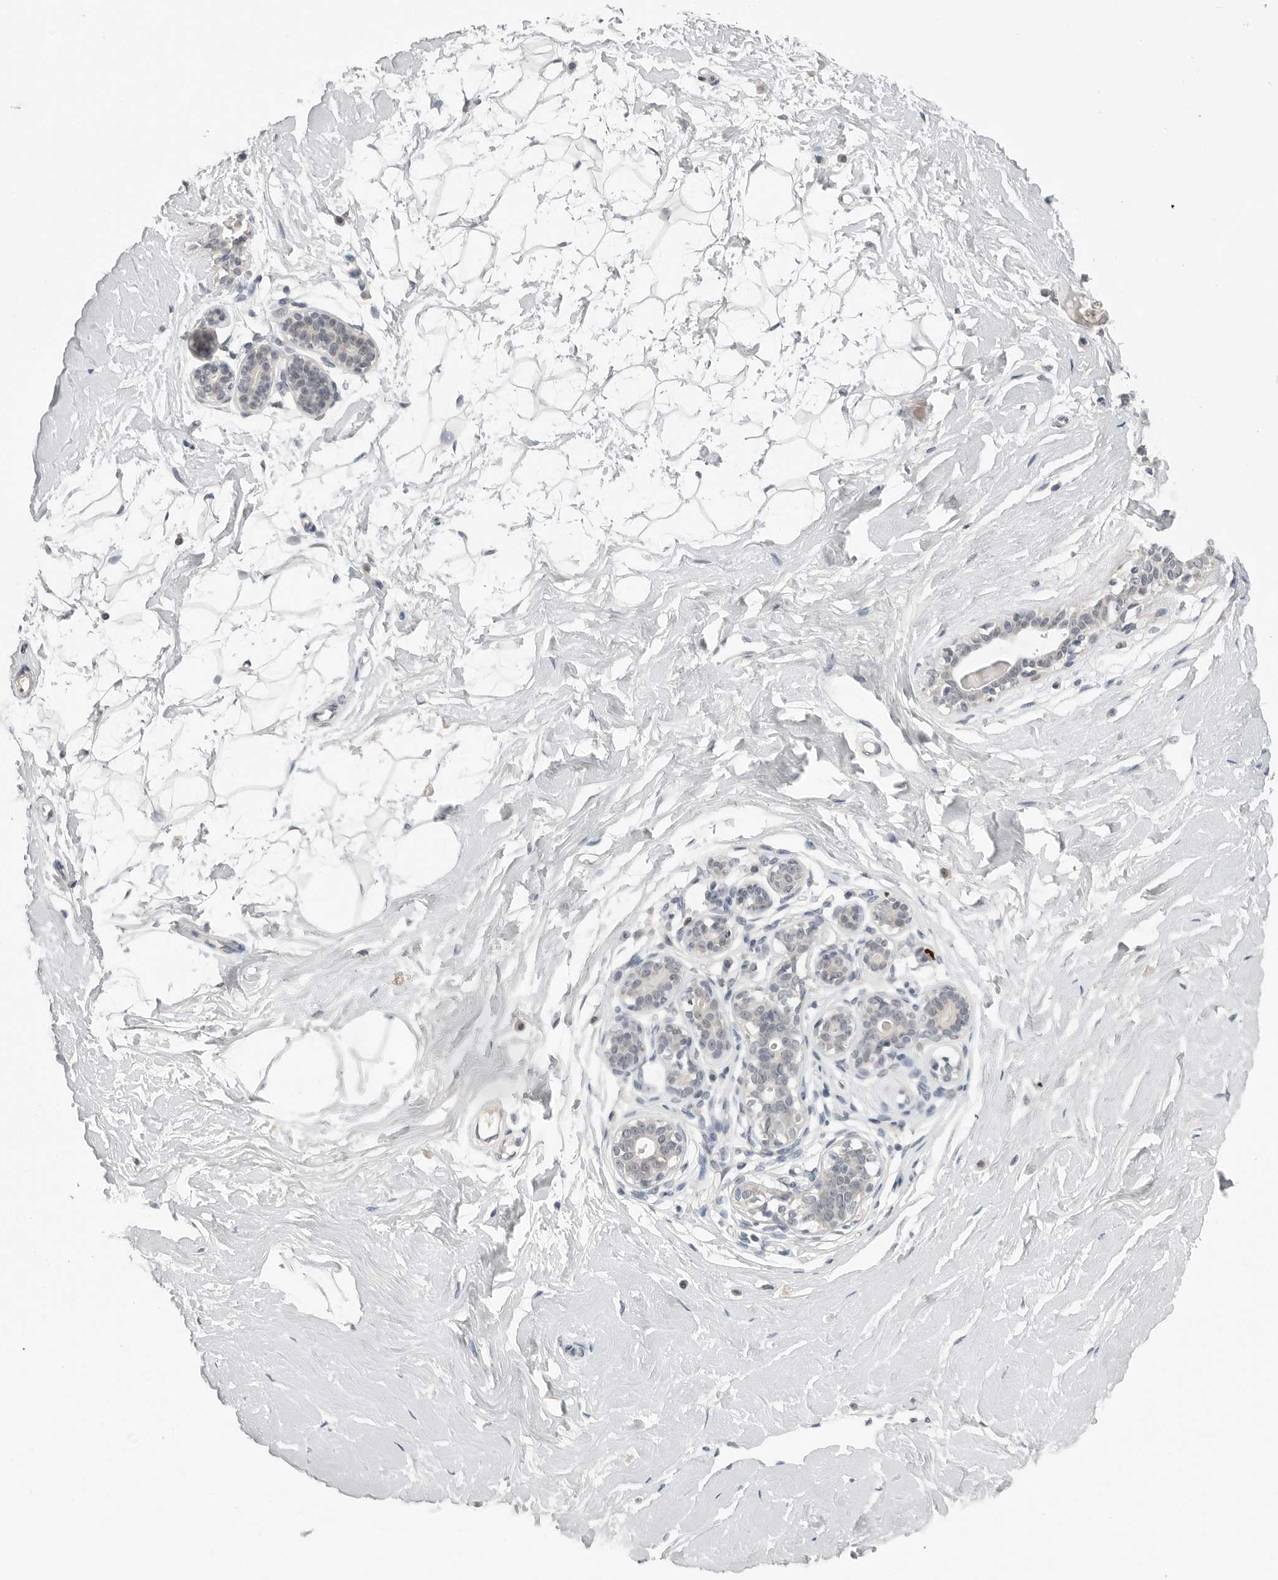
{"staining": {"intensity": "negative", "quantity": "none", "location": "none"}, "tissue": "breast", "cell_type": "Adipocytes", "image_type": "normal", "snomed": [{"axis": "morphology", "description": "Normal tissue, NOS"}, {"axis": "morphology", "description": "Adenoma, NOS"}, {"axis": "topography", "description": "Breast"}], "caption": "The histopathology image demonstrates no staining of adipocytes in unremarkable breast.", "gene": "FOXP3", "patient": {"sex": "female", "age": 23}}